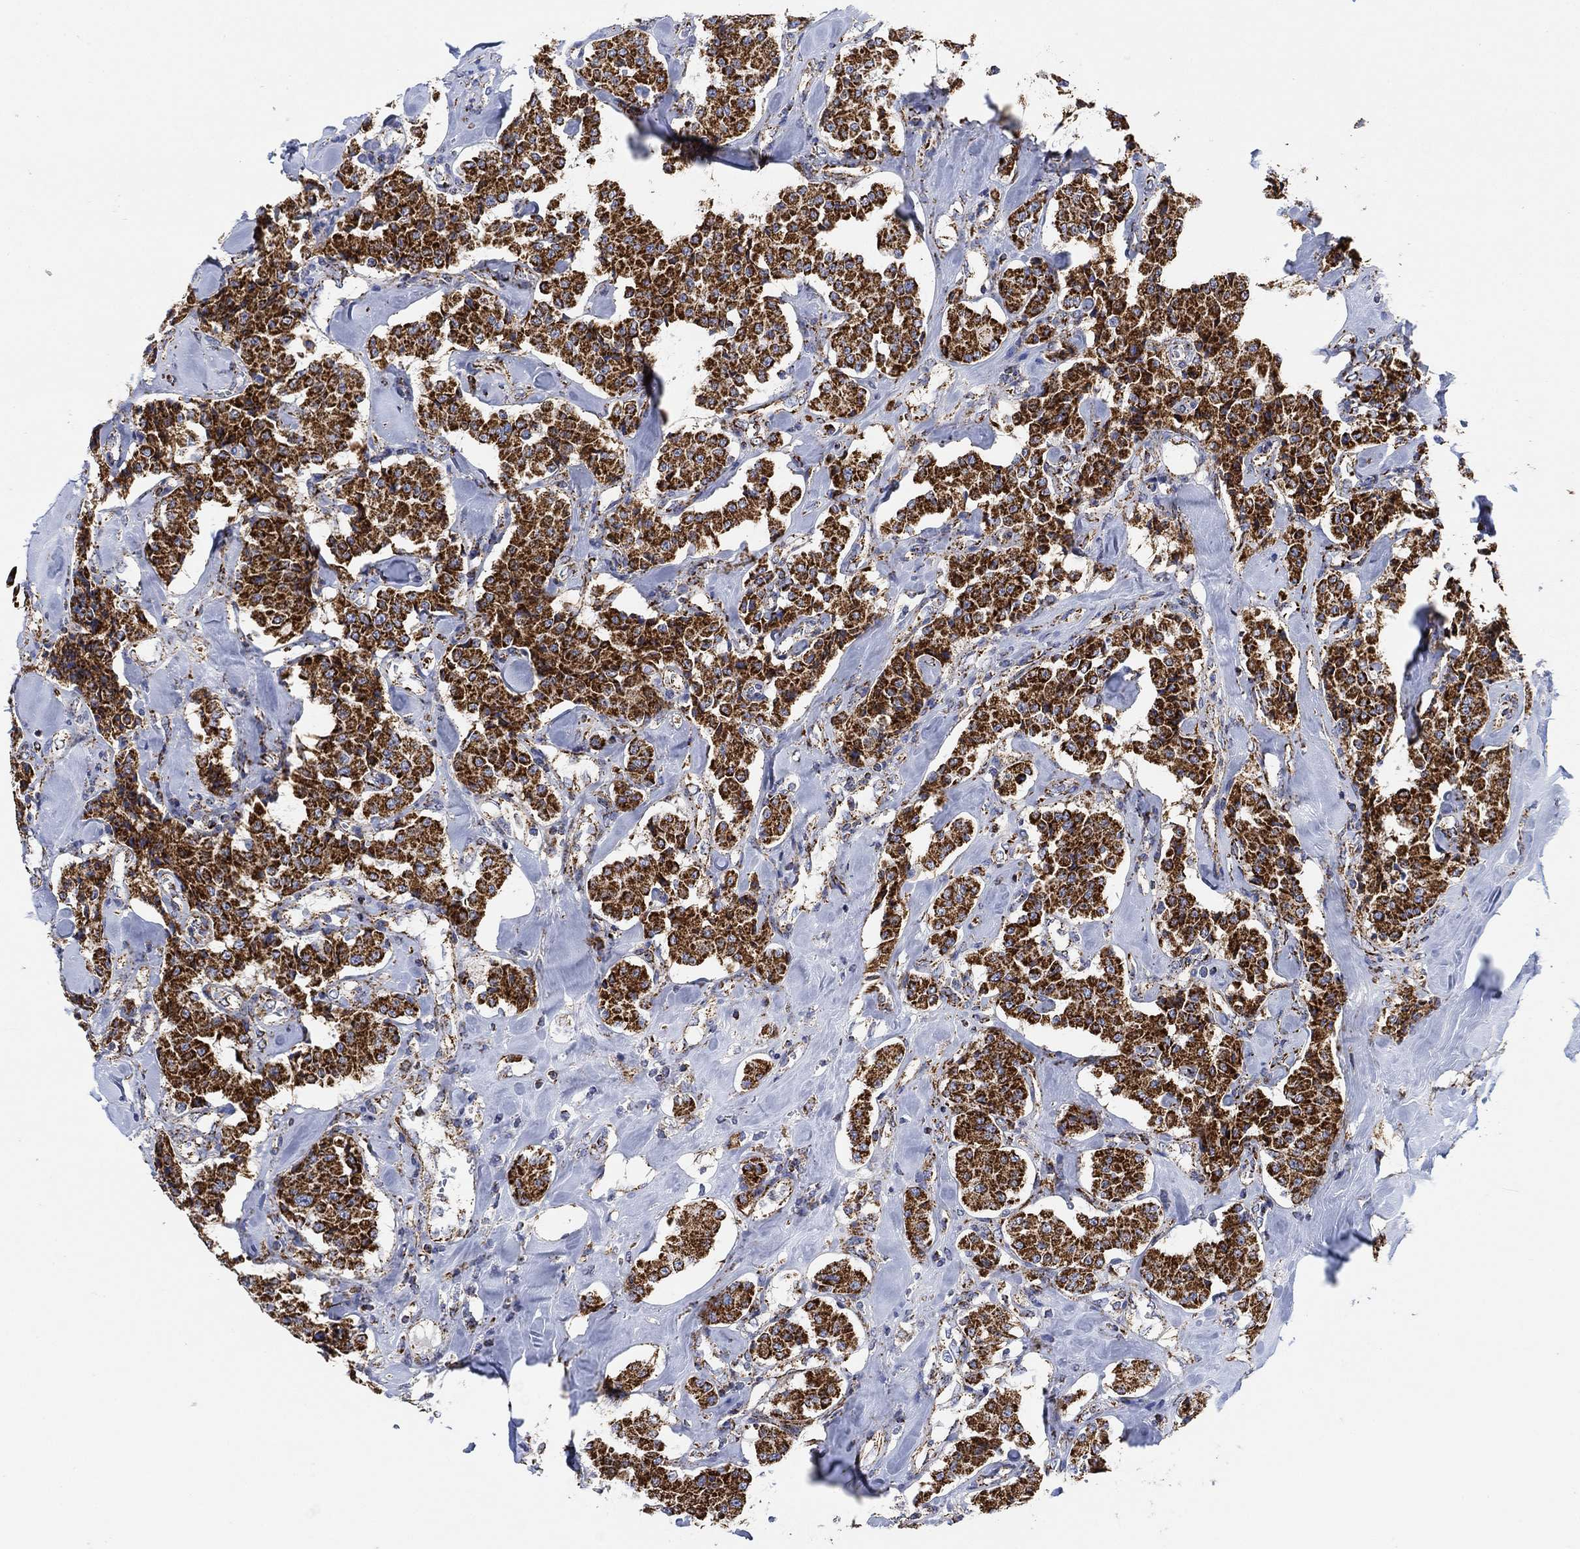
{"staining": {"intensity": "strong", "quantity": ">75%", "location": "cytoplasmic/membranous"}, "tissue": "carcinoid", "cell_type": "Tumor cells", "image_type": "cancer", "snomed": [{"axis": "morphology", "description": "Carcinoid, malignant, NOS"}, {"axis": "topography", "description": "Pancreas"}], "caption": "Strong cytoplasmic/membranous expression for a protein is present in approximately >75% of tumor cells of malignant carcinoid using IHC.", "gene": "NDUFS3", "patient": {"sex": "male", "age": 41}}